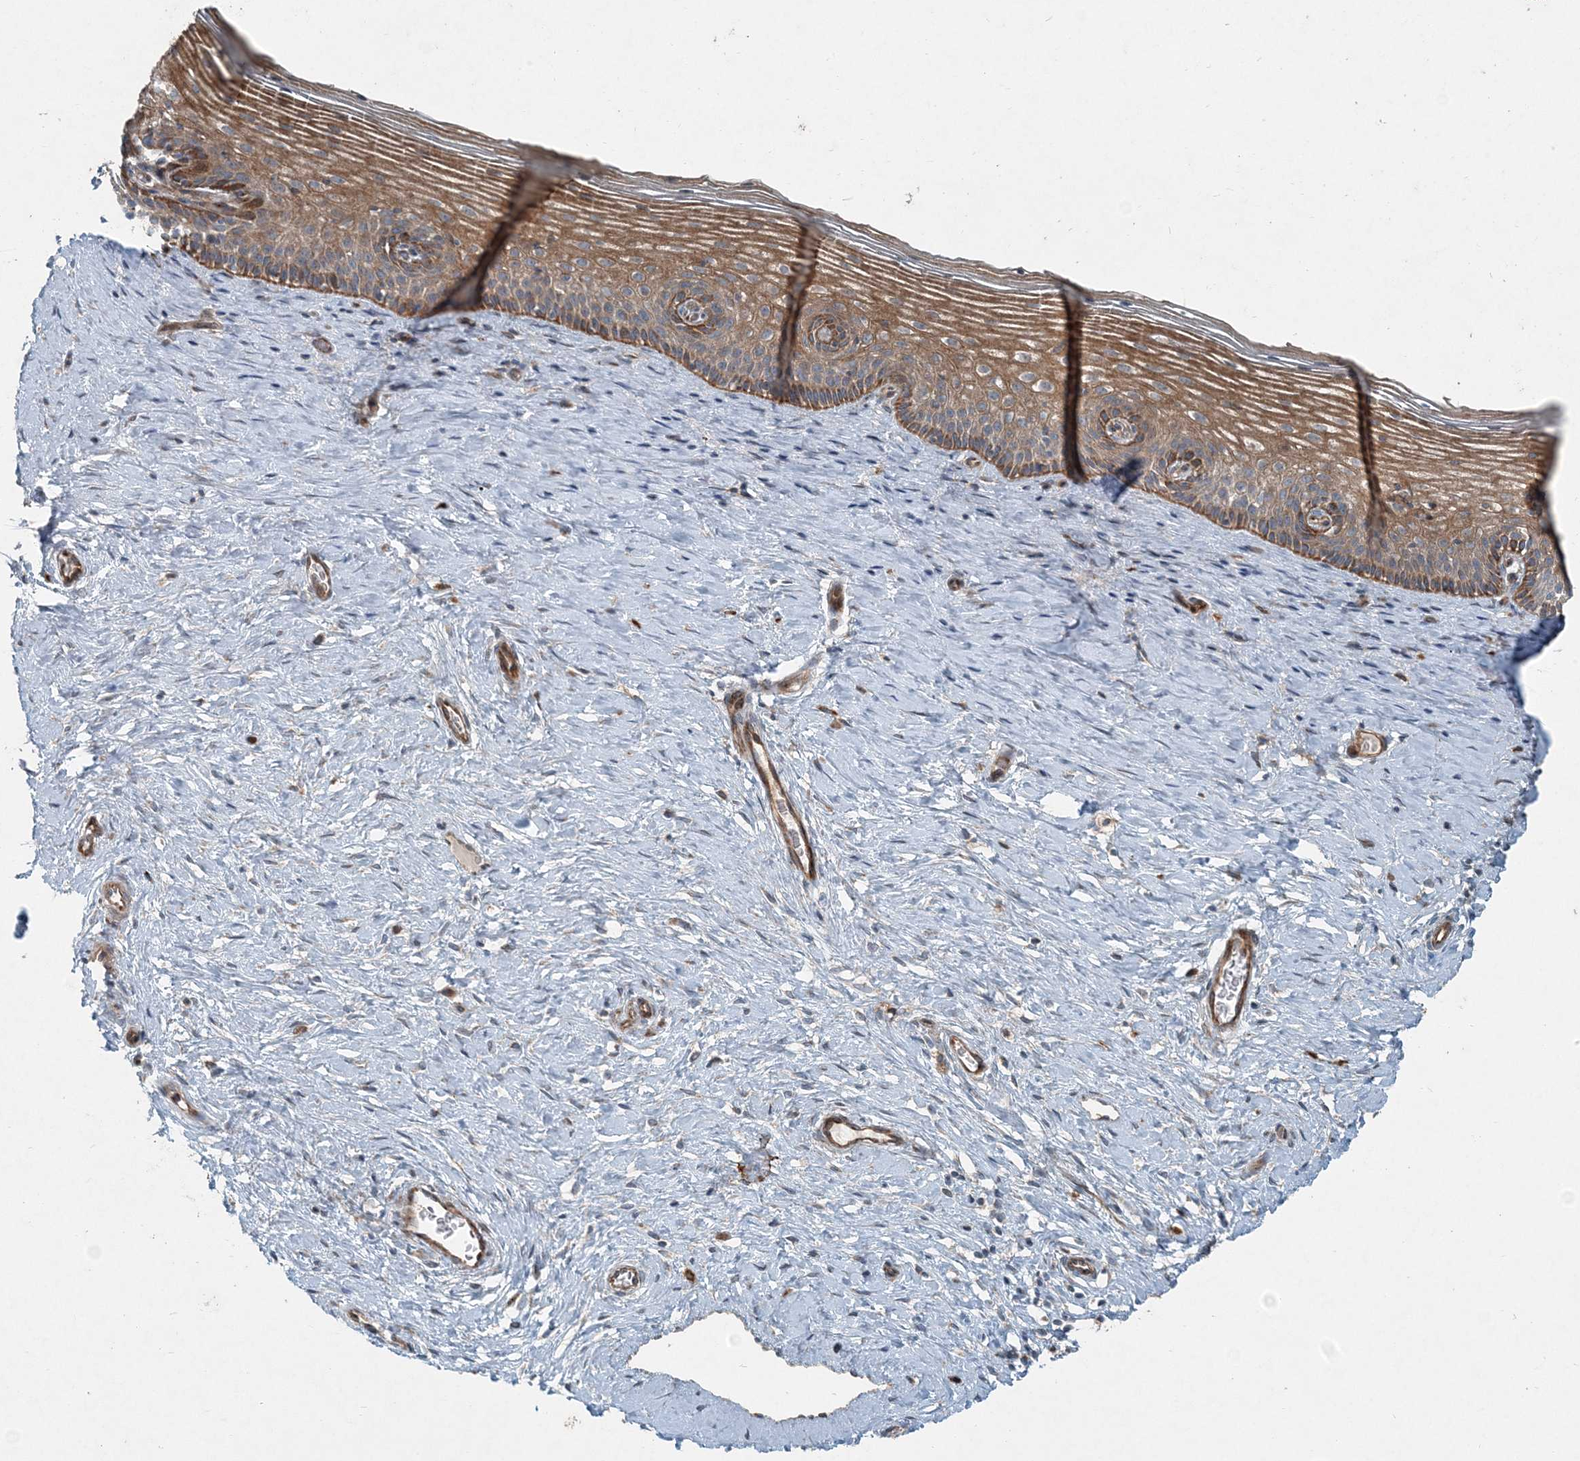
{"staining": {"intensity": "weak", "quantity": ">75%", "location": "cytoplasmic/membranous"}, "tissue": "cervix", "cell_type": "Glandular cells", "image_type": "normal", "snomed": [{"axis": "morphology", "description": "Normal tissue, NOS"}, {"axis": "topography", "description": "Cervix"}], "caption": "Immunohistochemistry (IHC) (DAB) staining of benign cervix displays weak cytoplasmic/membranous protein positivity in about >75% of glandular cells. (DAB (3,3'-diaminobenzidine) = brown stain, brightfield microscopy at high magnification).", "gene": "INTU", "patient": {"sex": "female", "age": 33}}